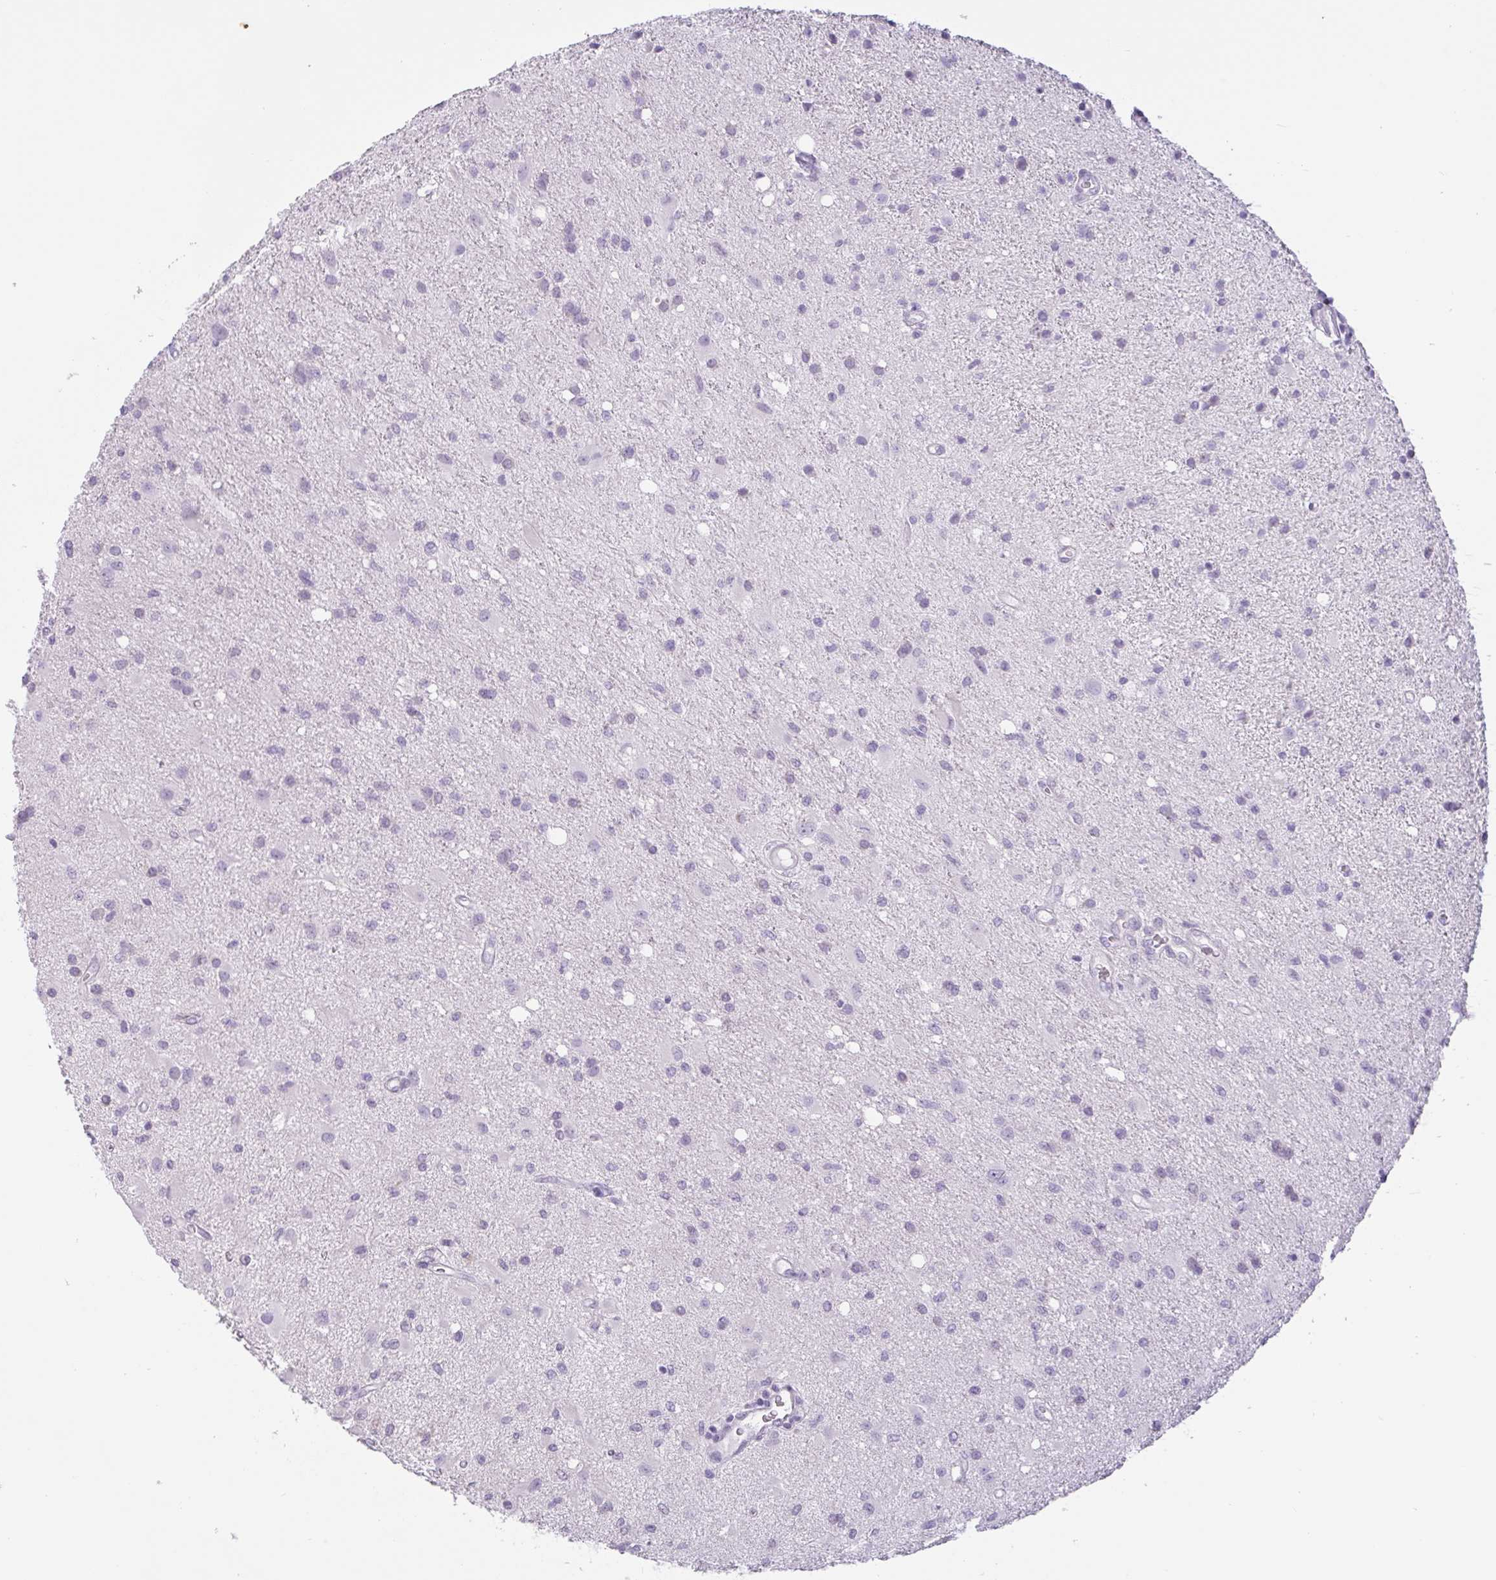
{"staining": {"intensity": "negative", "quantity": "none", "location": "none"}, "tissue": "glioma", "cell_type": "Tumor cells", "image_type": "cancer", "snomed": [{"axis": "morphology", "description": "Glioma, malignant, High grade"}, {"axis": "topography", "description": "Brain"}], "caption": "This is an immunohistochemistry image of human glioma. There is no expression in tumor cells.", "gene": "CTSE", "patient": {"sex": "male", "age": 67}}